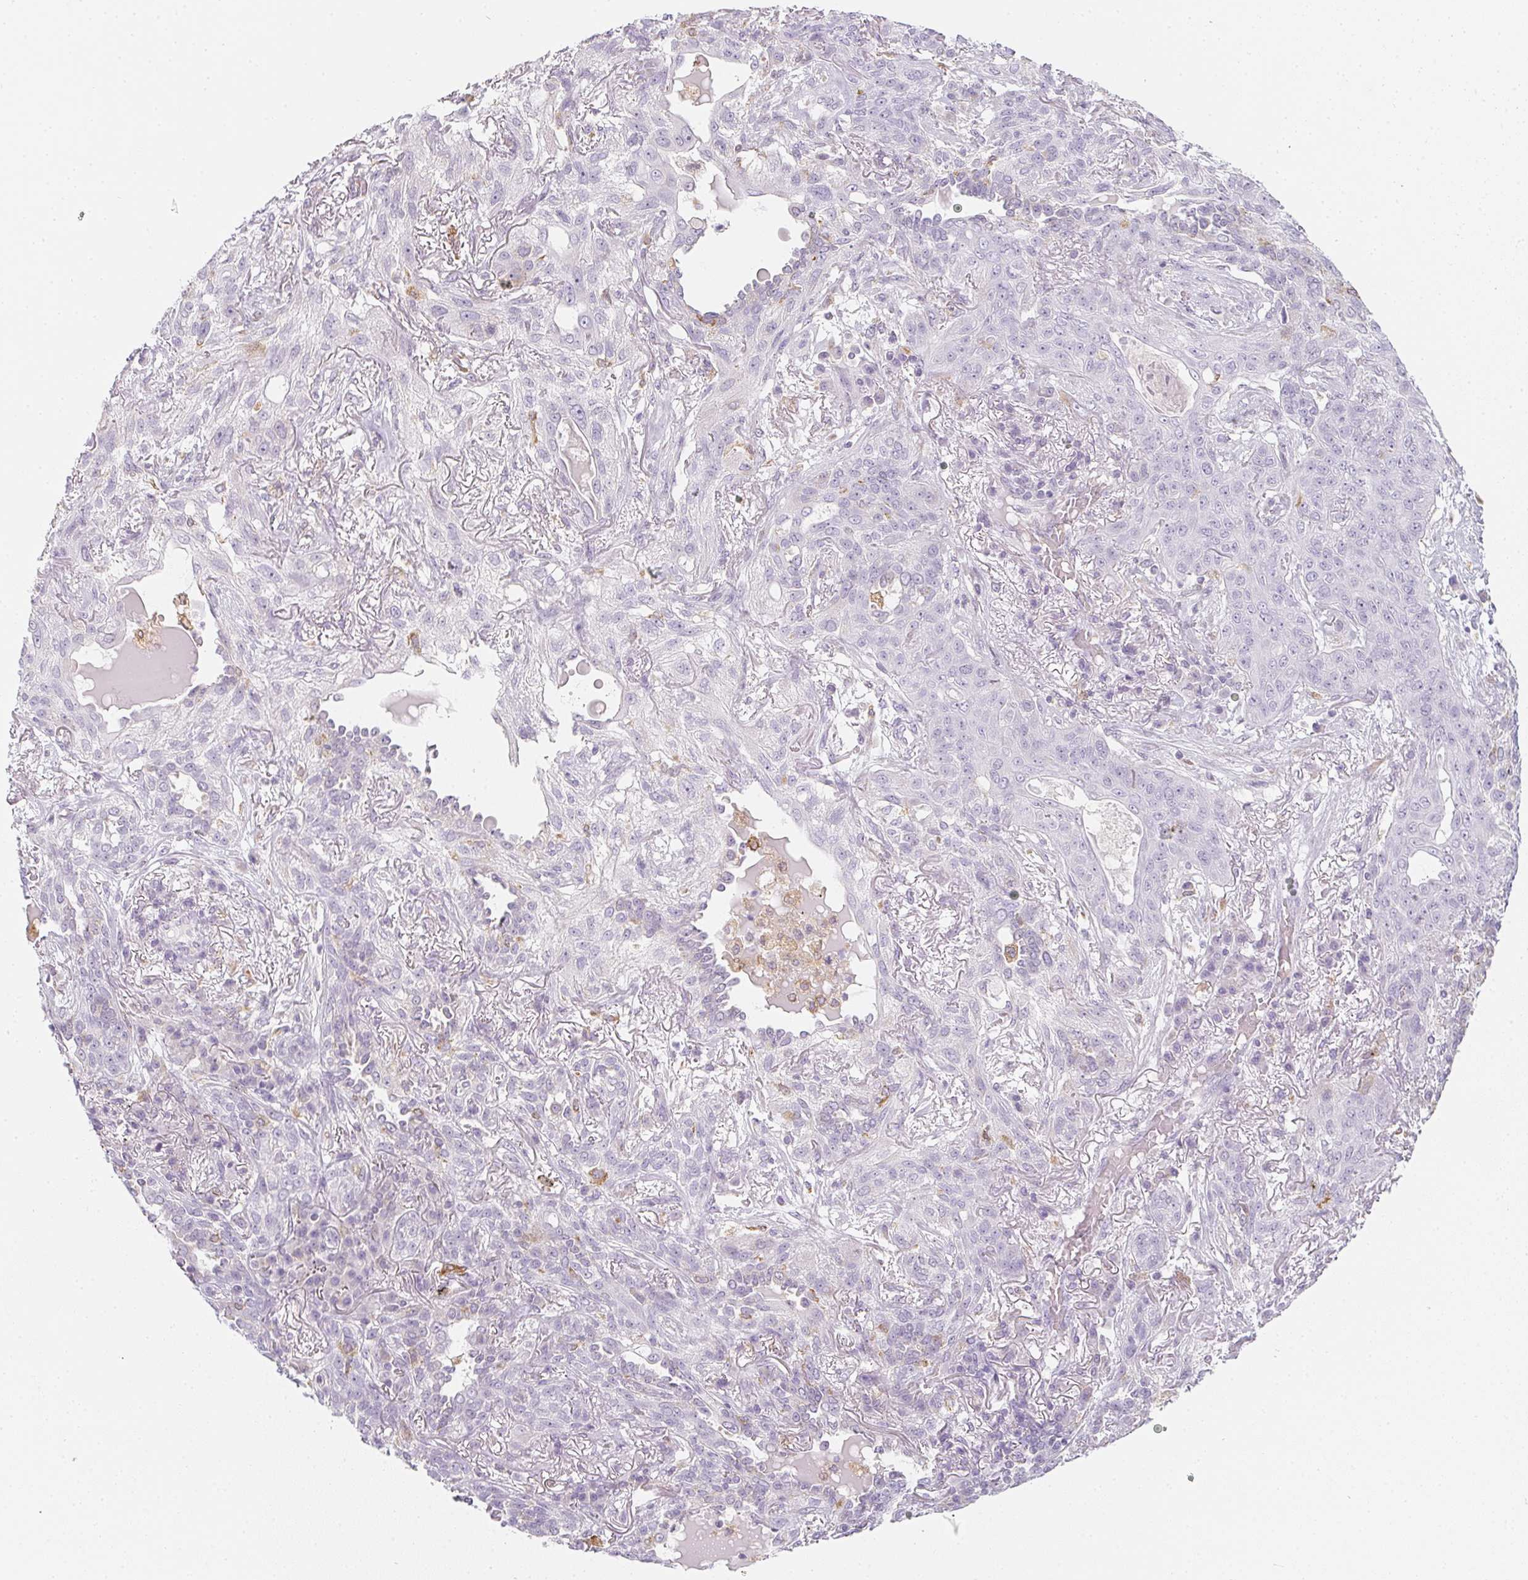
{"staining": {"intensity": "negative", "quantity": "none", "location": "none"}, "tissue": "lung cancer", "cell_type": "Tumor cells", "image_type": "cancer", "snomed": [{"axis": "morphology", "description": "Squamous cell carcinoma, NOS"}, {"axis": "topography", "description": "Lung"}], "caption": "Immunohistochemistry micrograph of lung cancer (squamous cell carcinoma) stained for a protein (brown), which displays no positivity in tumor cells.", "gene": "SOAT1", "patient": {"sex": "female", "age": 70}}